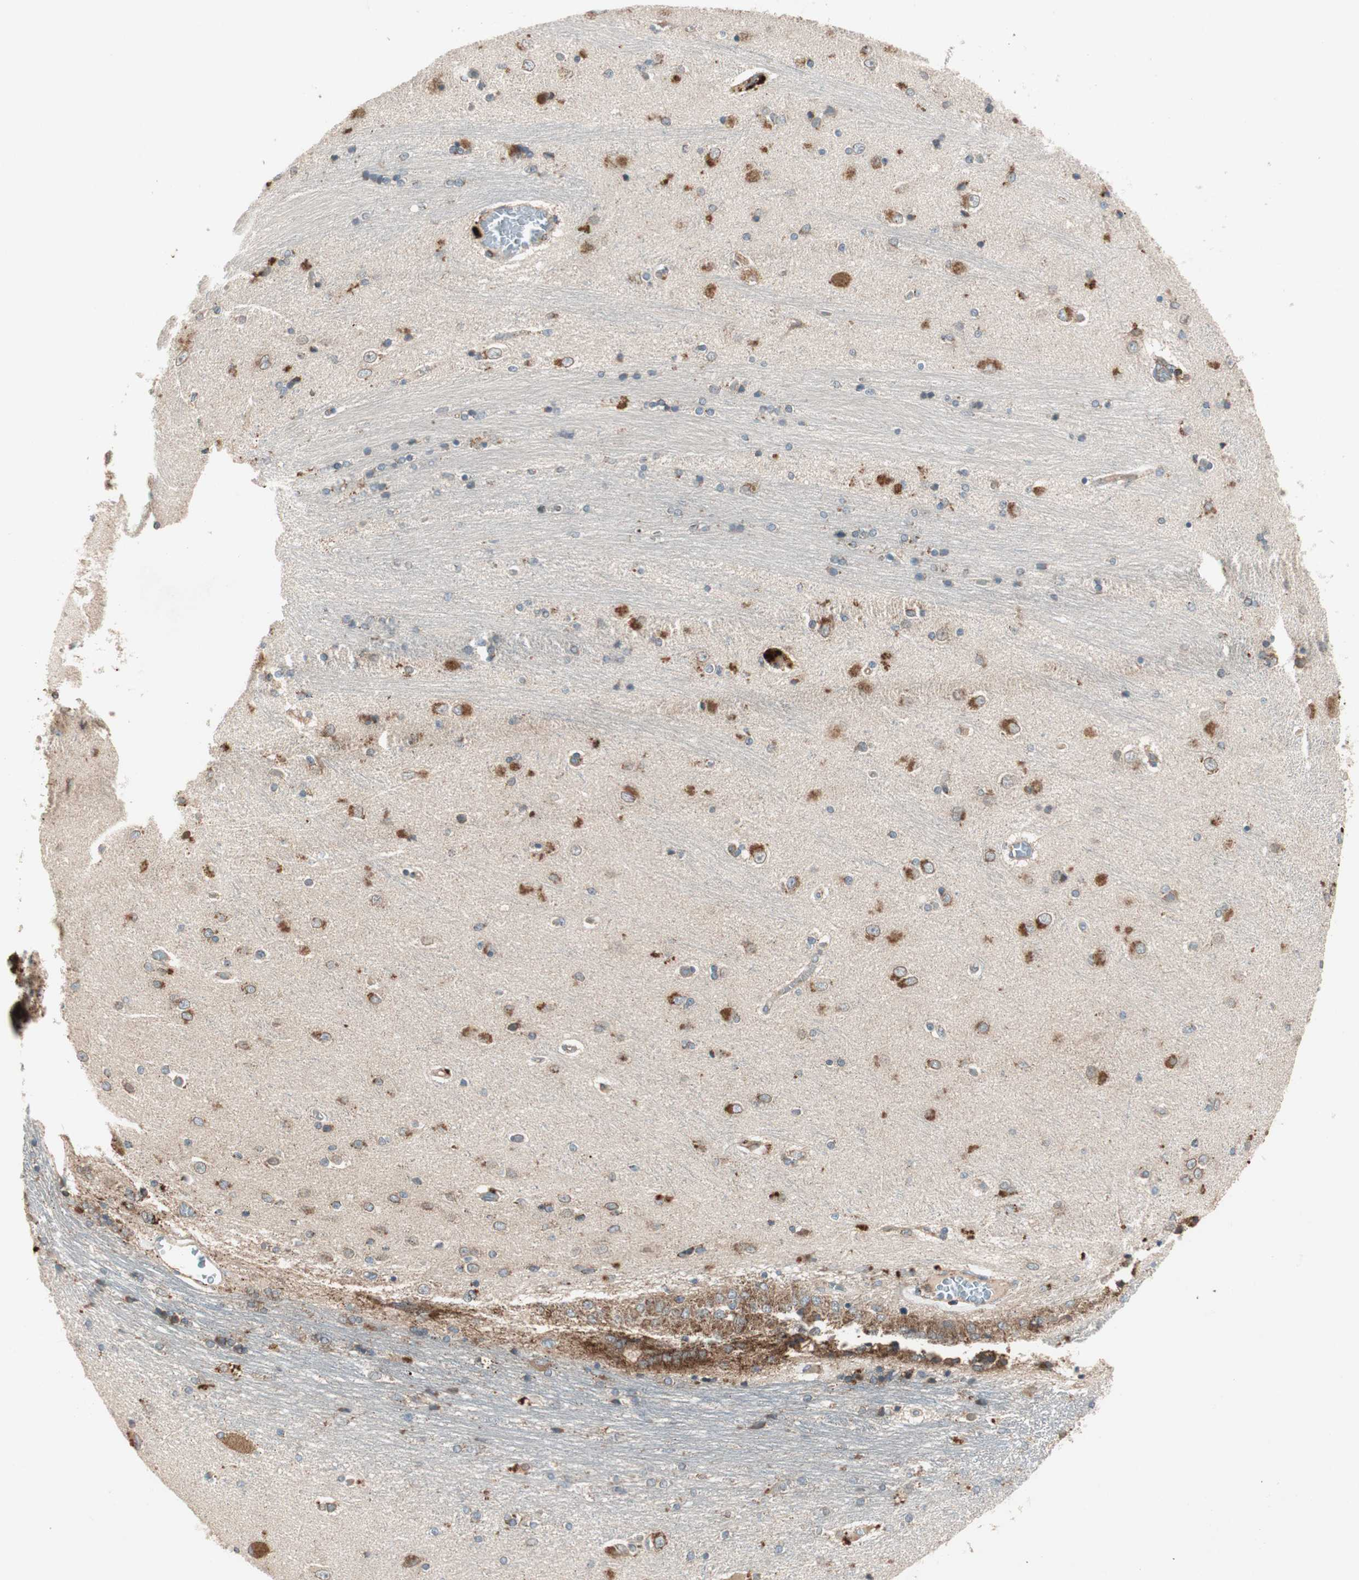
{"staining": {"intensity": "strong", "quantity": "25%-75%", "location": "cytoplasmic/membranous"}, "tissue": "hippocampus", "cell_type": "Glial cells", "image_type": "normal", "snomed": [{"axis": "morphology", "description": "Normal tissue, NOS"}, {"axis": "topography", "description": "Hippocampus"}], "caption": "Brown immunohistochemical staining in normal human hippocampus reveals strong cytoplasmic/membranous staining in about 25%-75% of glial cells. (Brightfield microscopy of DAB IHC at high magnification).", "gene": "CHADL", "patient": {"sex": "female", "age": 54}}